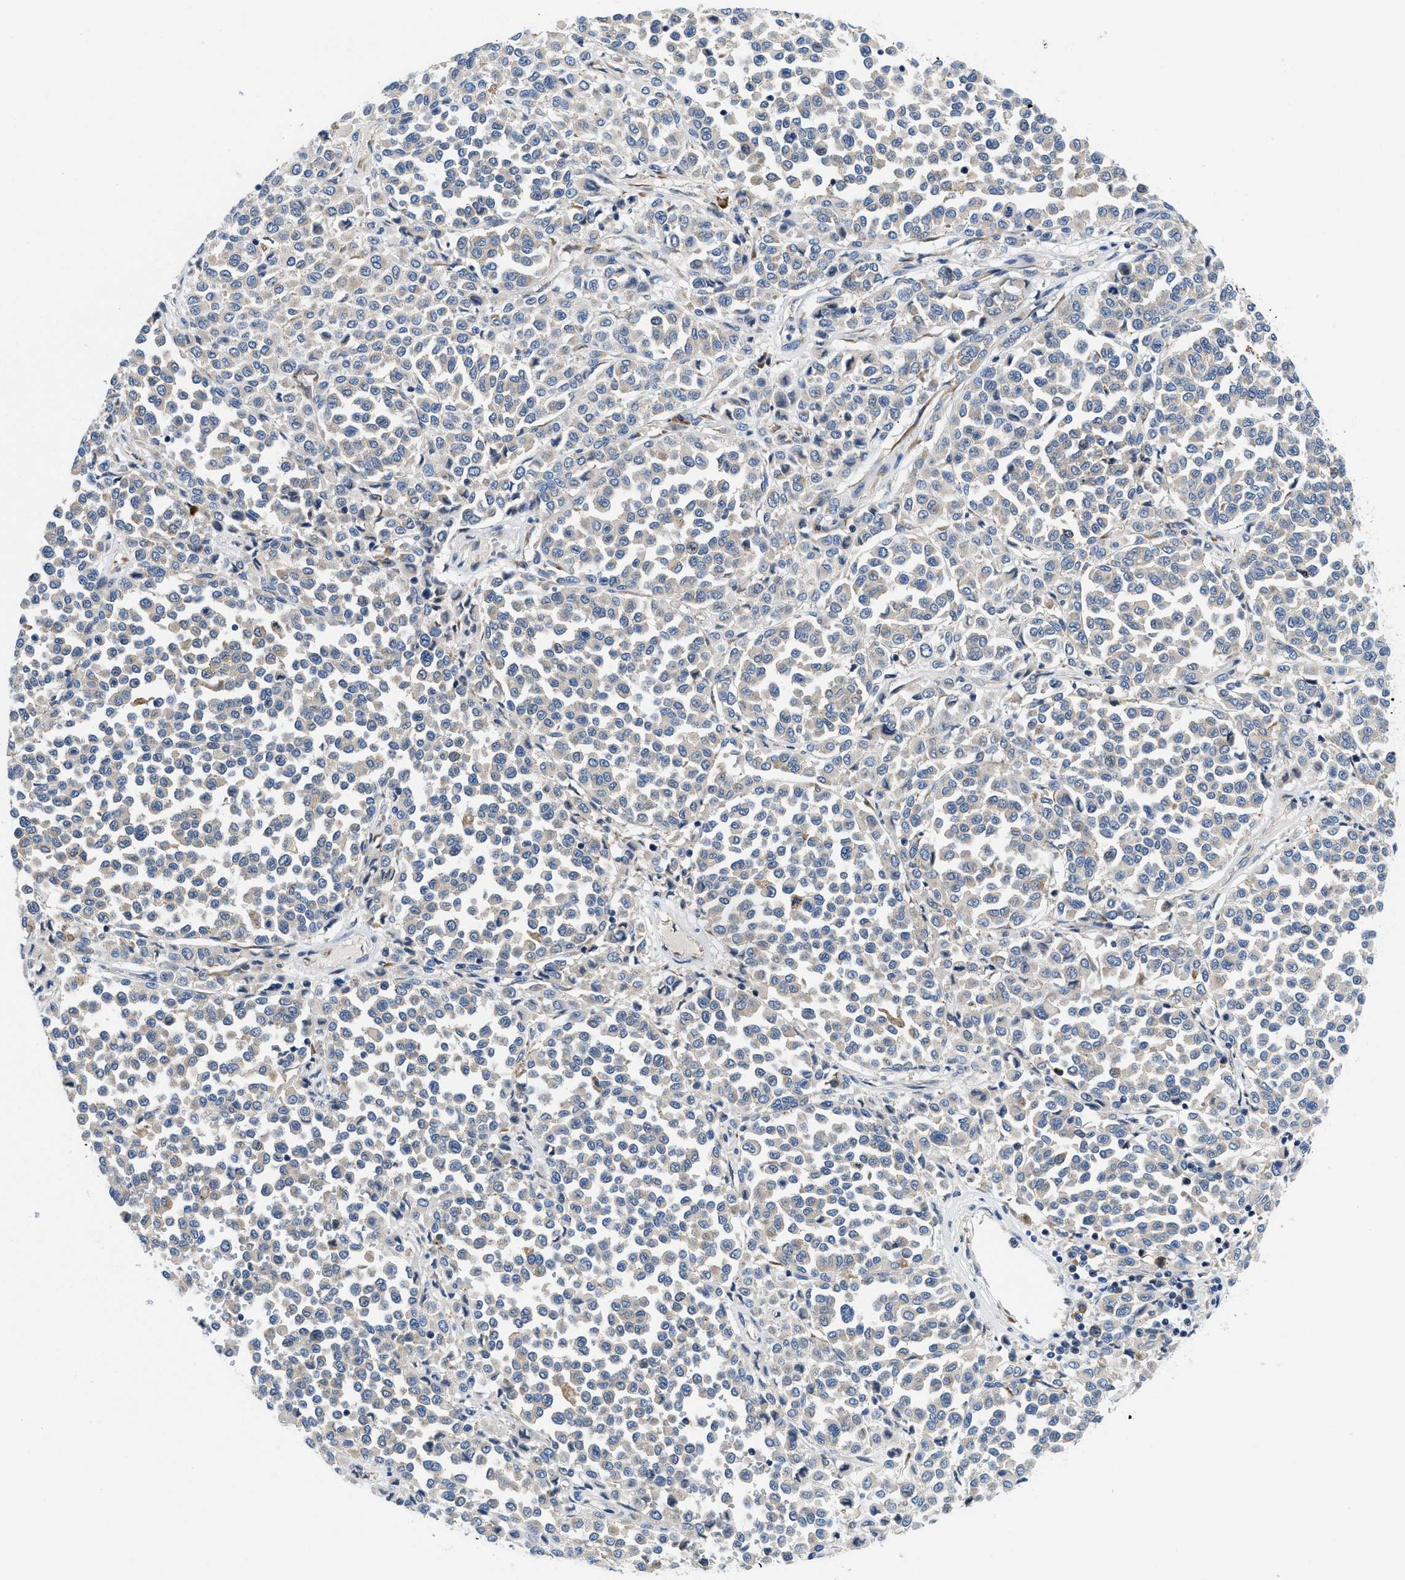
{"staining": {"intensity": "negative", "quantity": "none", "location": "none"}, "tissue": "melanoma", "cell_type": "Tumor cells", "image_type": "cancer", "snomed": [{"axis": "morphology", "description": "Malignant melanoma, Metastatic site"}, {"axis": "topography", "description": "Pancreas"}], "caption": "Protein analysis of malignant melanoma (metastatic site) demonstrates no significant staining in tumor cells.", "gene": "IKBKE", "patient": {"sex": "female", "age": 30}}